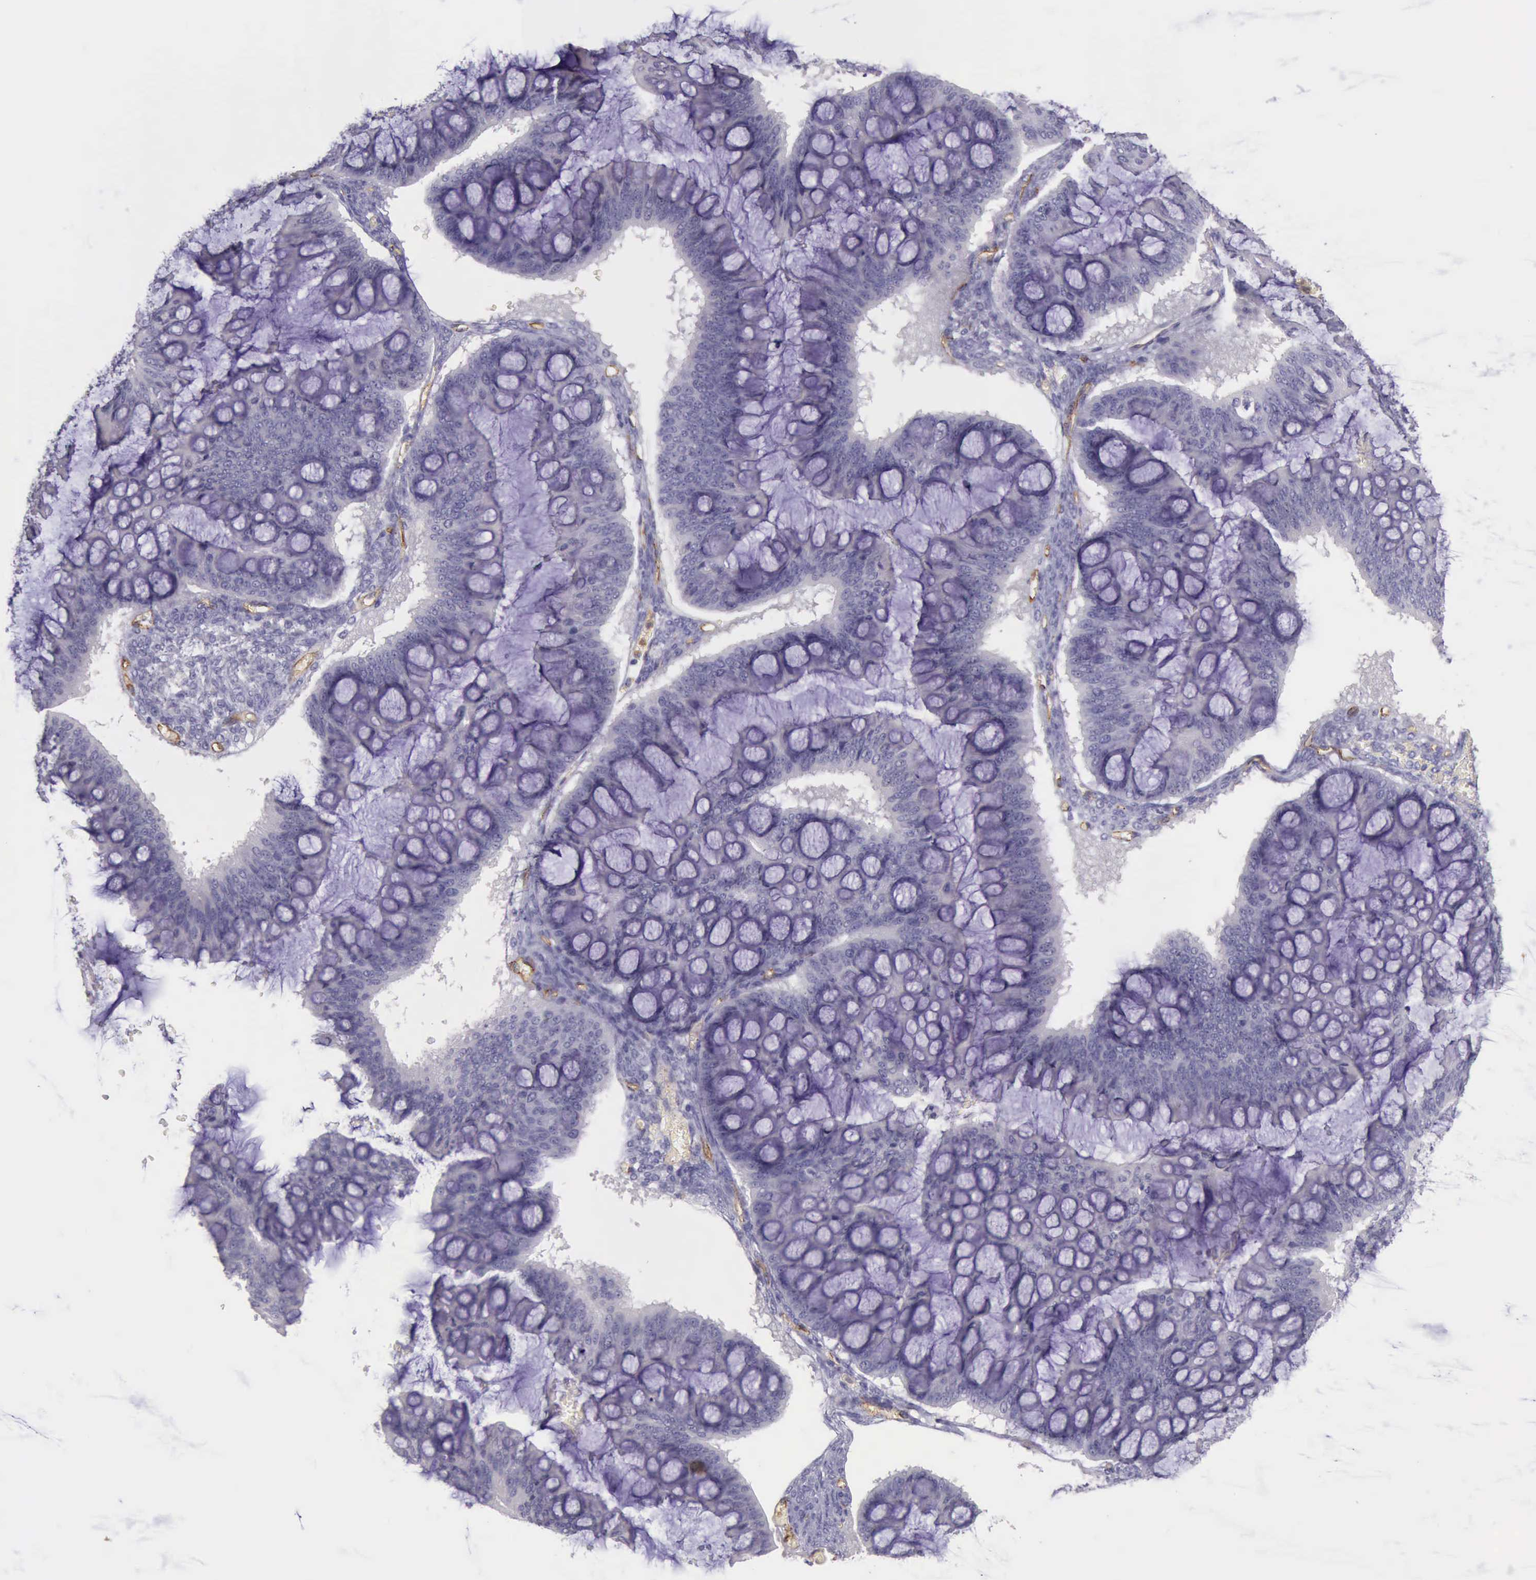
{"staining": {"intensity": "negative", "quantity": "none", "location": "none"}, "tissue": "ovarian cancer", "cell_type": "Tumor cells", "image_type": "cancer", "snomed": [{"axis": "morphology", "description": "Cystadenocarcinoma, mucinous, NOS"}, {"axis": "topography", "description": "Ovary"}], "caption": "Ovarian mucinous cystadenocarcinoma was stained to show a protein in brown. There is no significant expression in tumor cells.", "gene": "TCEANC", "patient": {"sex": "female", "age": 73}}